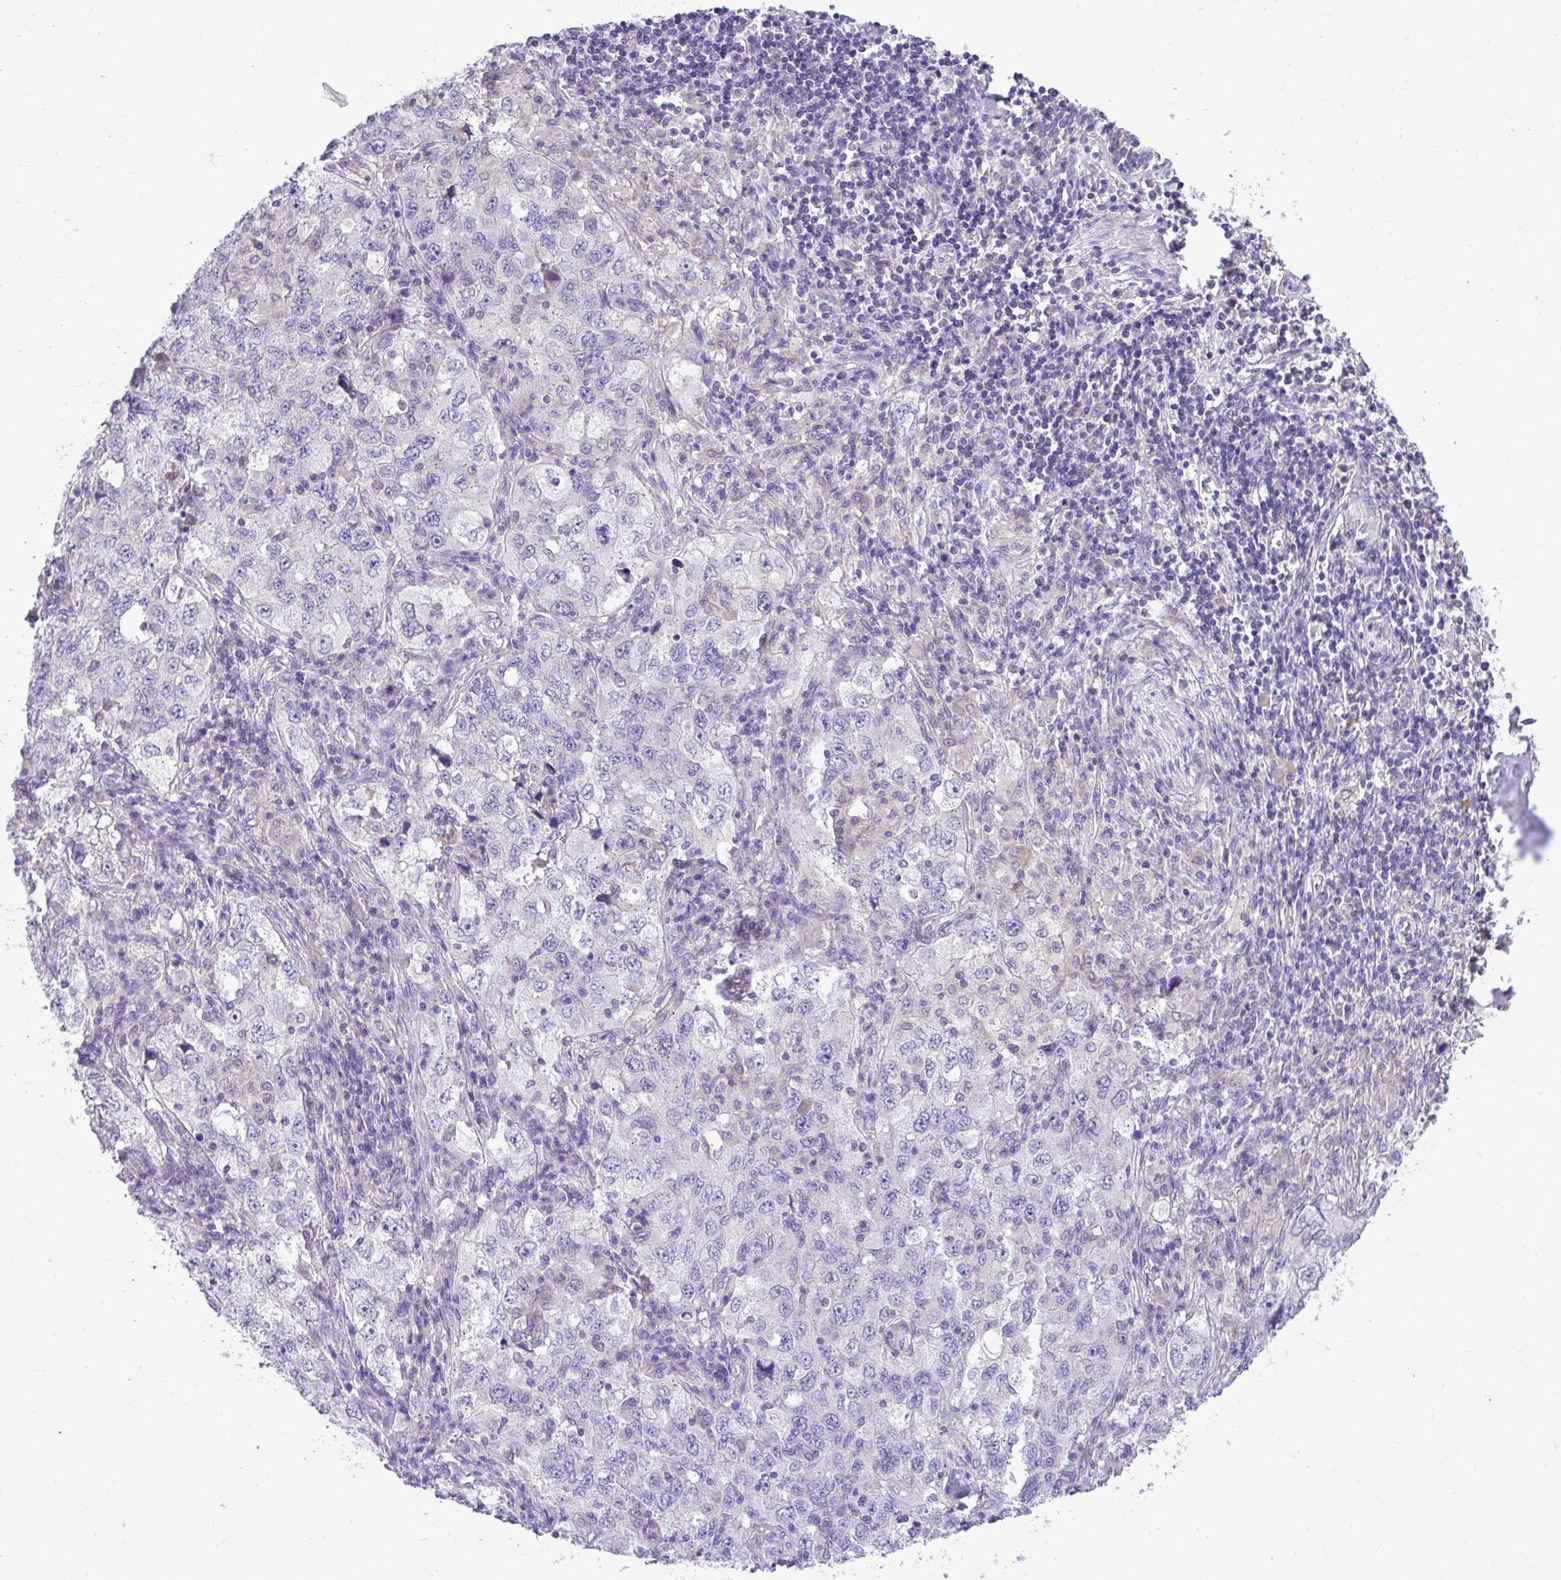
{"staining": {"intensity": "negative", "quantity": "none", "location": "none"}, "tissue": "lung cancer", "cell_type": "Tumor cells", "image_type": "cancer", "snomed": [{"axis": "morphology", "description": "Adenocarcinoma, NOS"}, {"axis": "topography", "description": "Lung"}], "caption": "Human lung cancer (adenocarcinoma) stained for a protein using immunohistochemistry (IHC) demonstrates no expression in tumor cells.", "gene": "CEACAM18", "patient": {"sex": "female", "age": 57}}